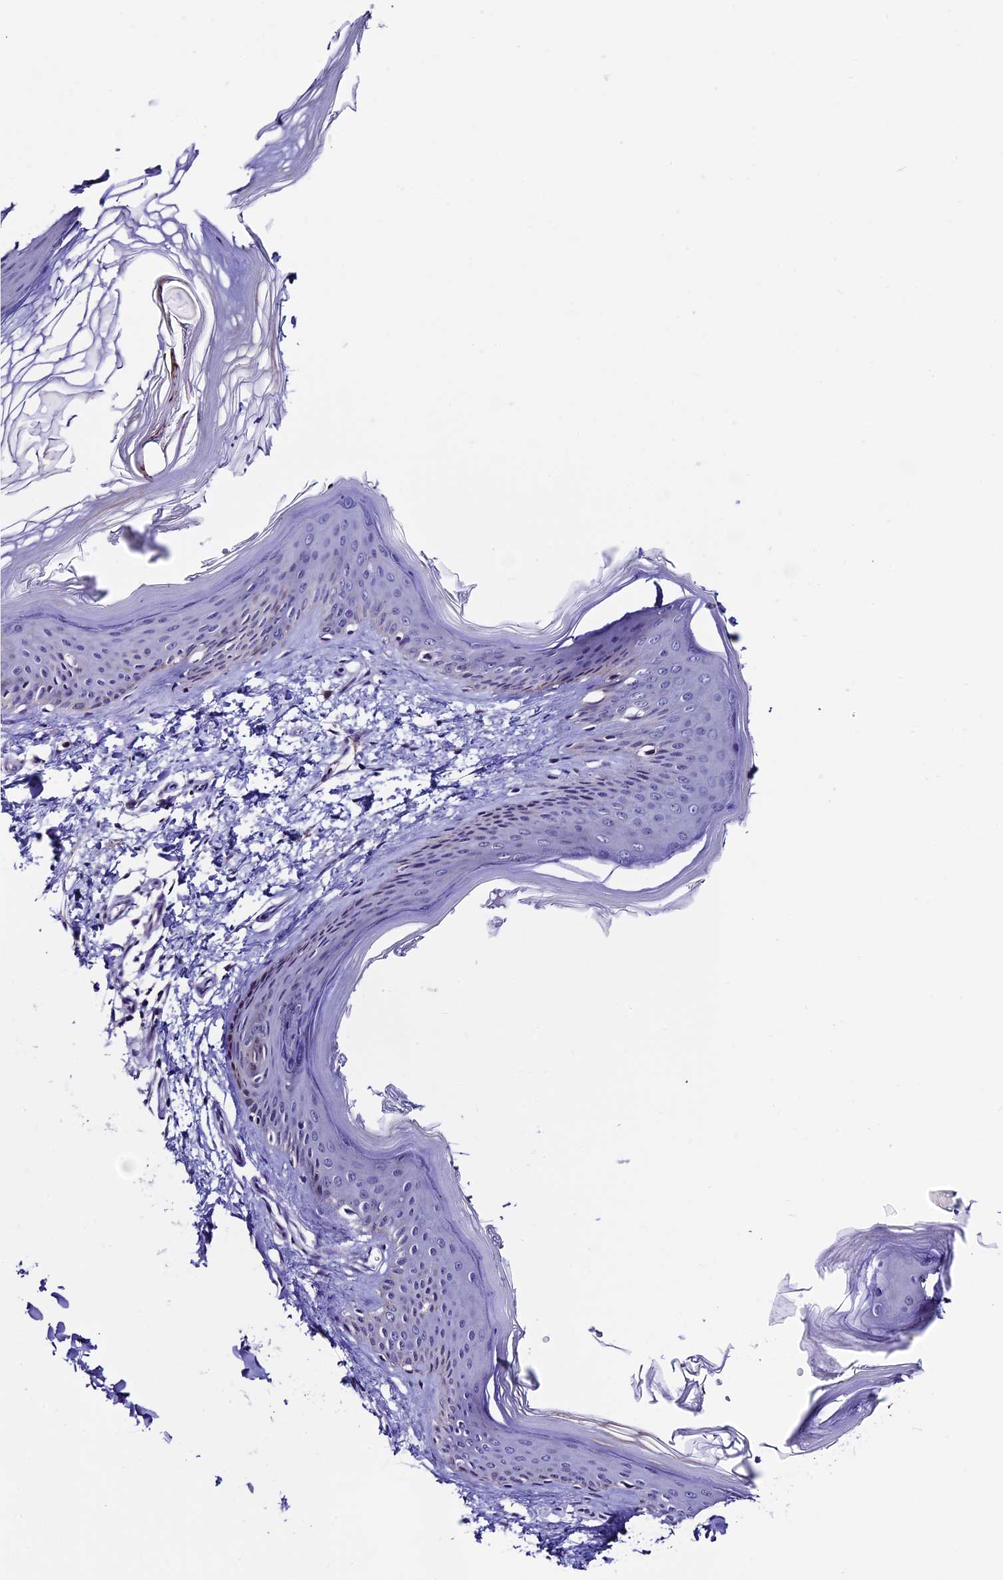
{"staining": {"intensity": "negative", "quantity": "none", "location": "none"}, "tissue": "skin", "cell_type": "Fibroblasts", "image_type": "normal", "snomed": [{"axis": "morphology", "description": "Normal tissue, NOS"}, {"axis": "topography", "description": "Skin"}], "caption": "Image shows no protein staining in fibroblasts of normal skin. Nuclei are stained in blue.", "gene": "SLC10A1", "patient": {"sex": "female", "age": 27}}